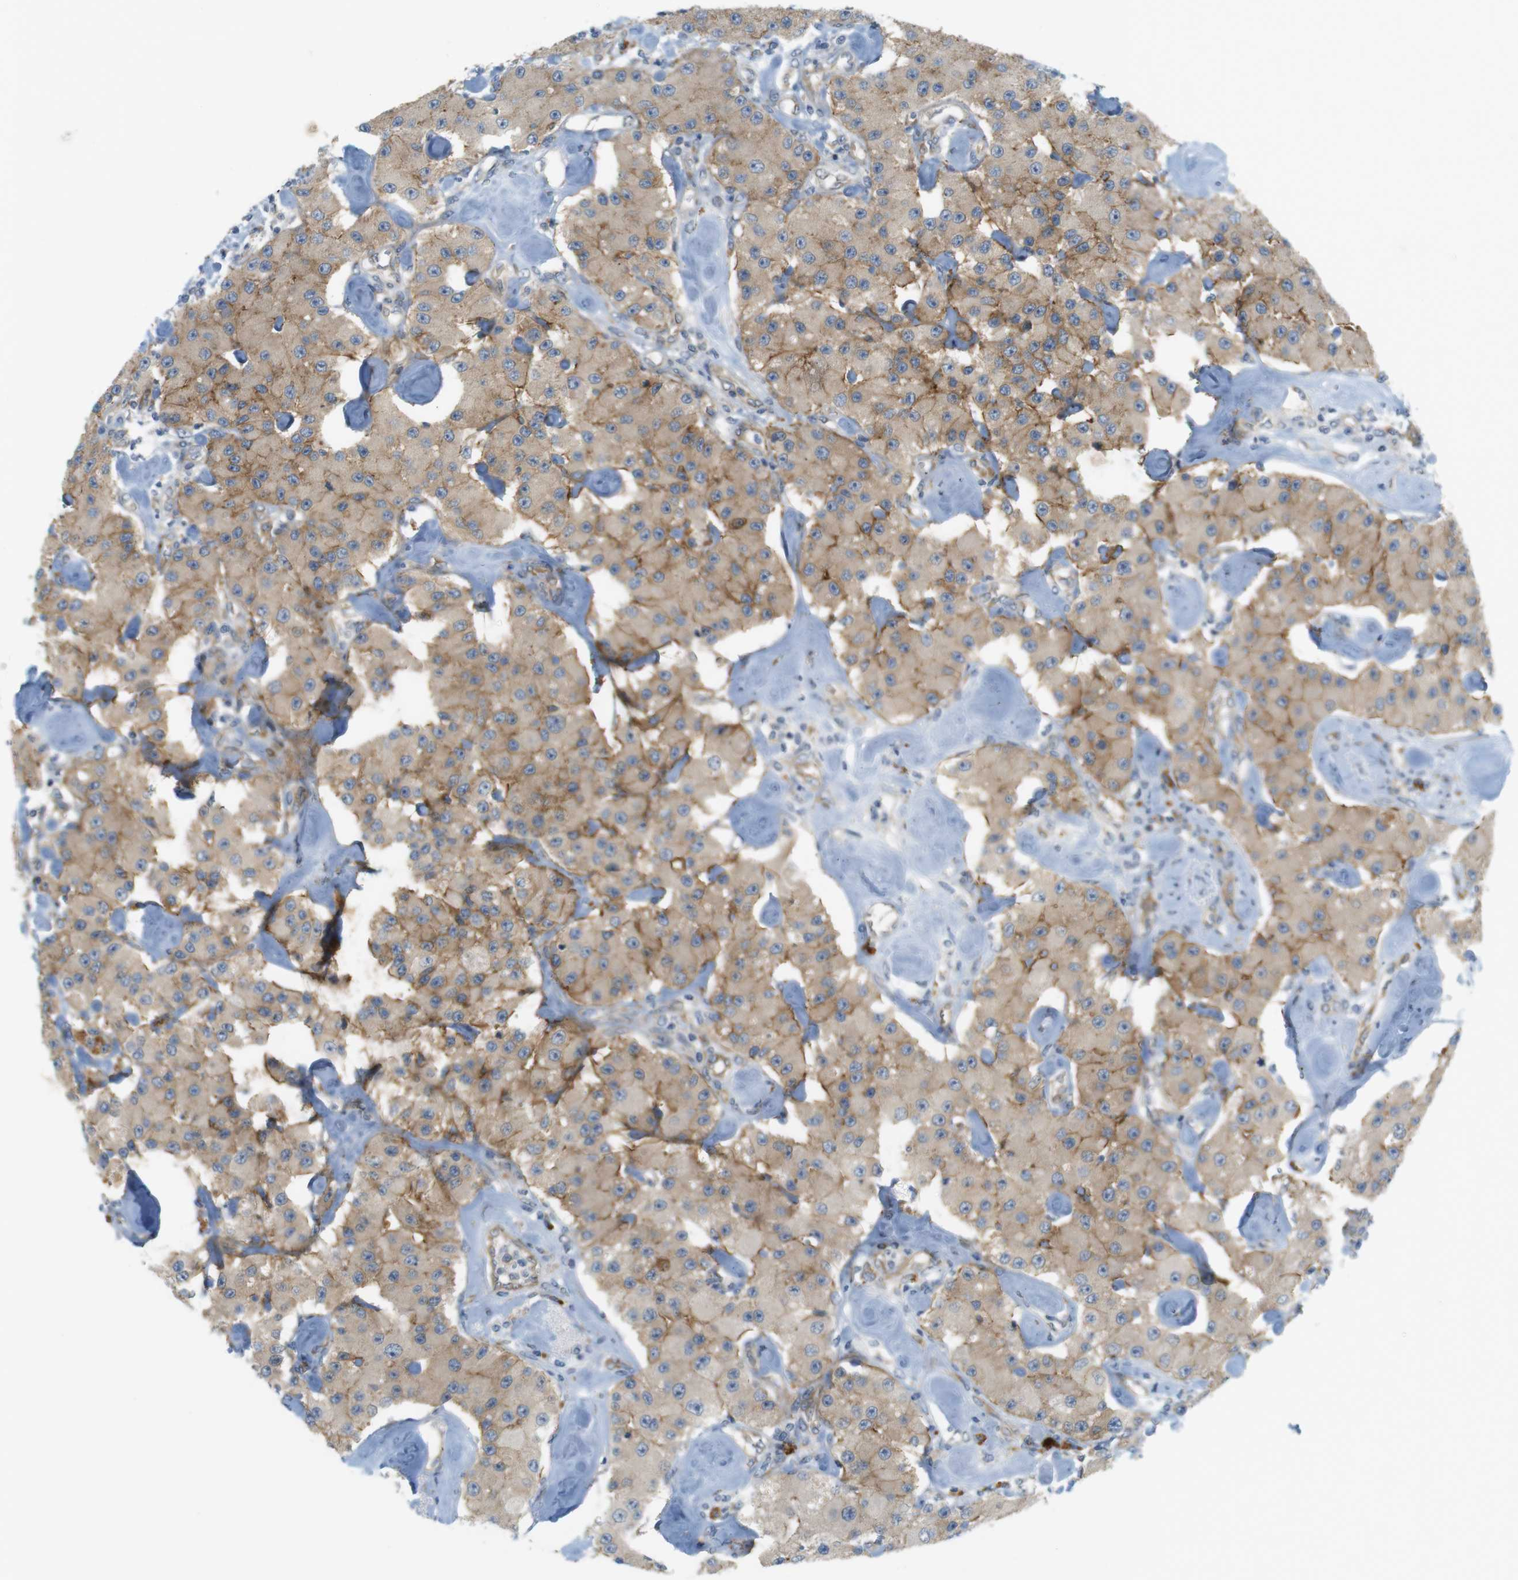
{"staining": {"intensity": "moderate", "quantity": ">75%", "location": "cytoplasmic/membranous"}, "tissue": "carcinoid", "cell_type": "Tumor cells", "image_type": "cancer", "snomed": [{"axis": "morphology", "description": "Carcinoid, malignant, NOS"}, {"axis": "topography", "description": "Pancreas"}], "caption": "Moderate cytoplasmic/membranous positivity for a protein is seen in about >75% of tumor cells of carcinoid using immunohistochemistry (IHC).", "gene": "GJC3", "patient": {"sex": "male", "age": 41}}